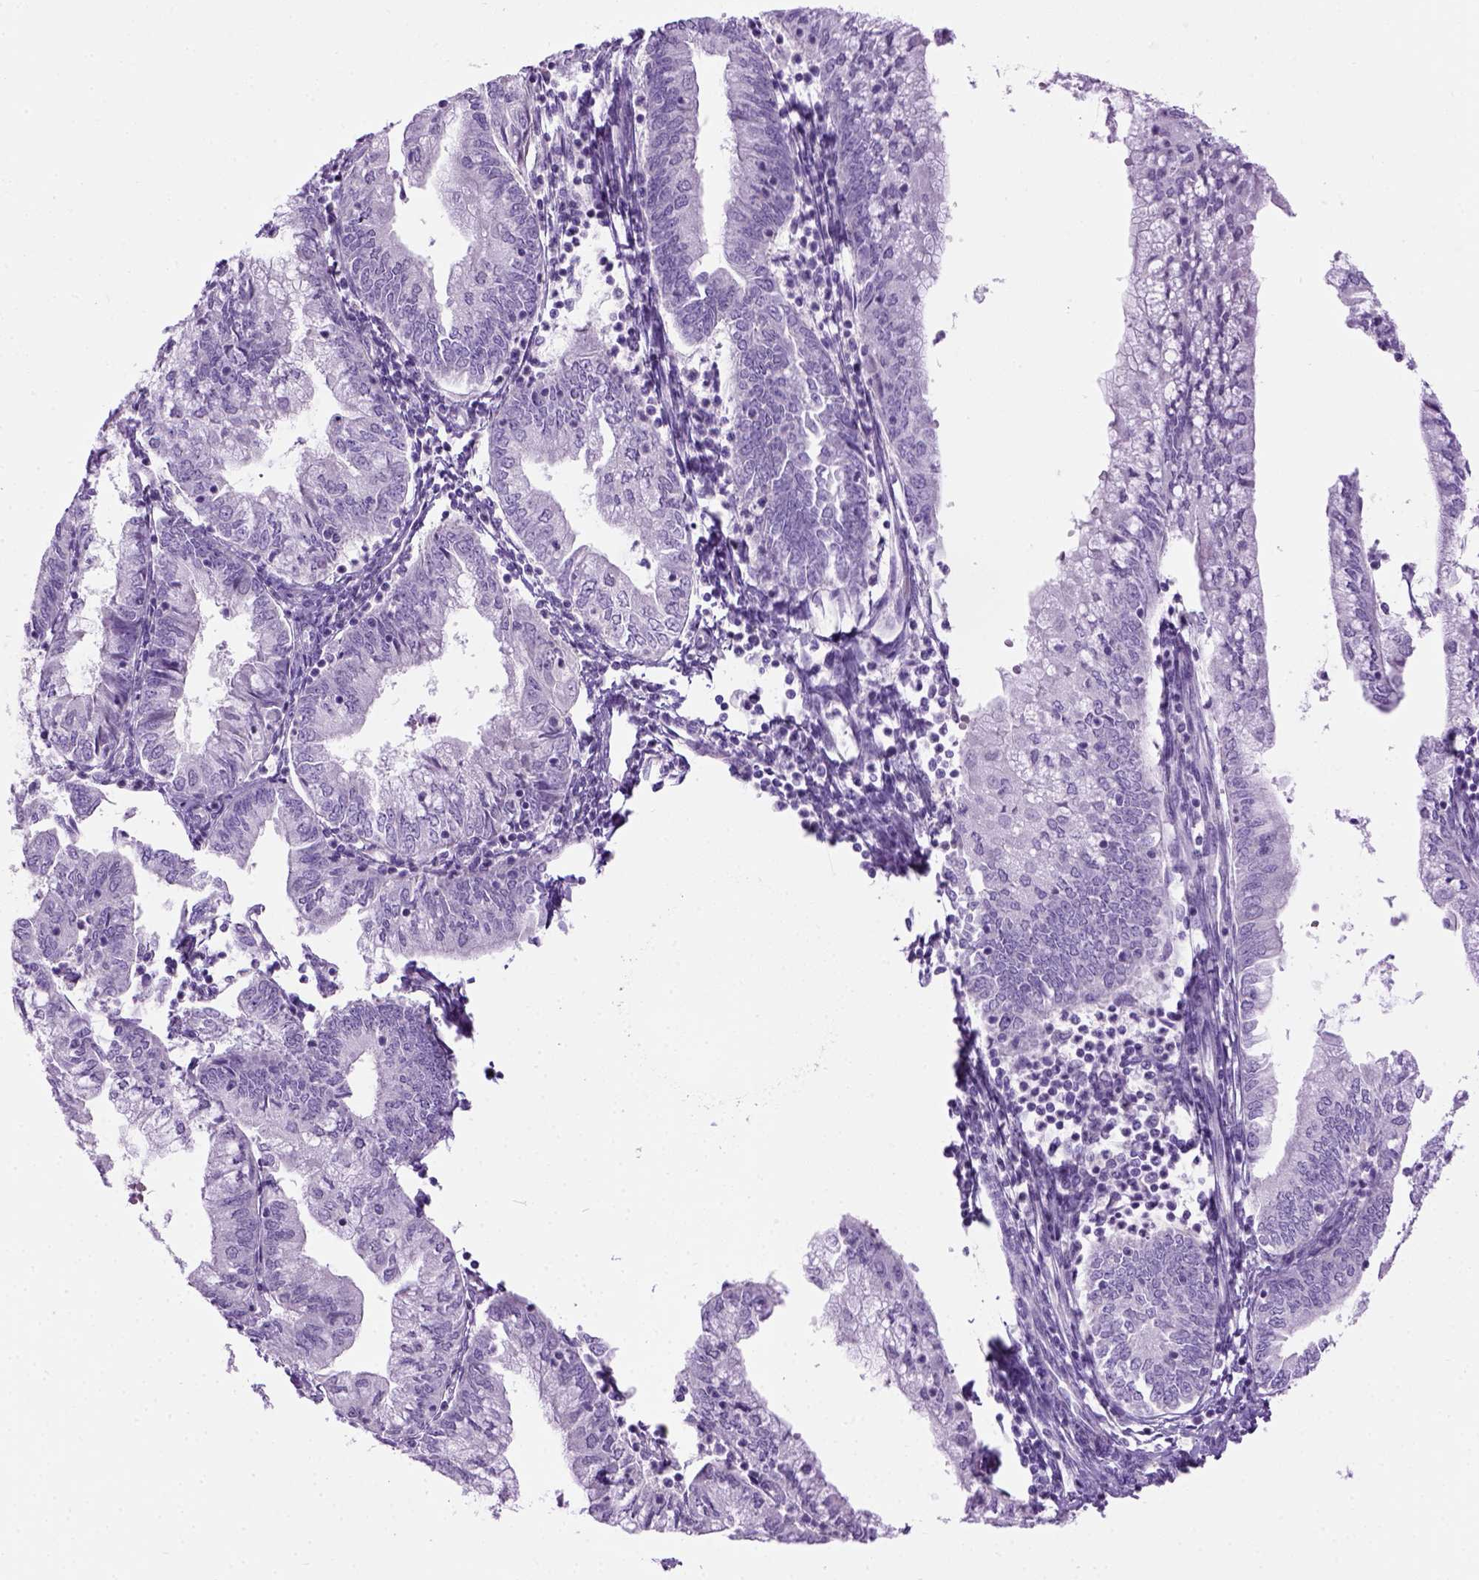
{"staining": {"intensity": "negative", "quantity": "none", "location": "none"}, "tissue": "endometrial cancer", "cell_type": "Tumor cells", "image_type": "cancer", "snomed": [{"axis": "morphology", "description": "Adenocarcinoma, NOS"}, {"axis": "topography", "description": "Endometrium"}], "caption": "Tumor cells show no significant positivity in endometrial cancer (adenocarcinoma).", "gene": "GABRB2", "patient": {"sex": "female", "age": 55}}